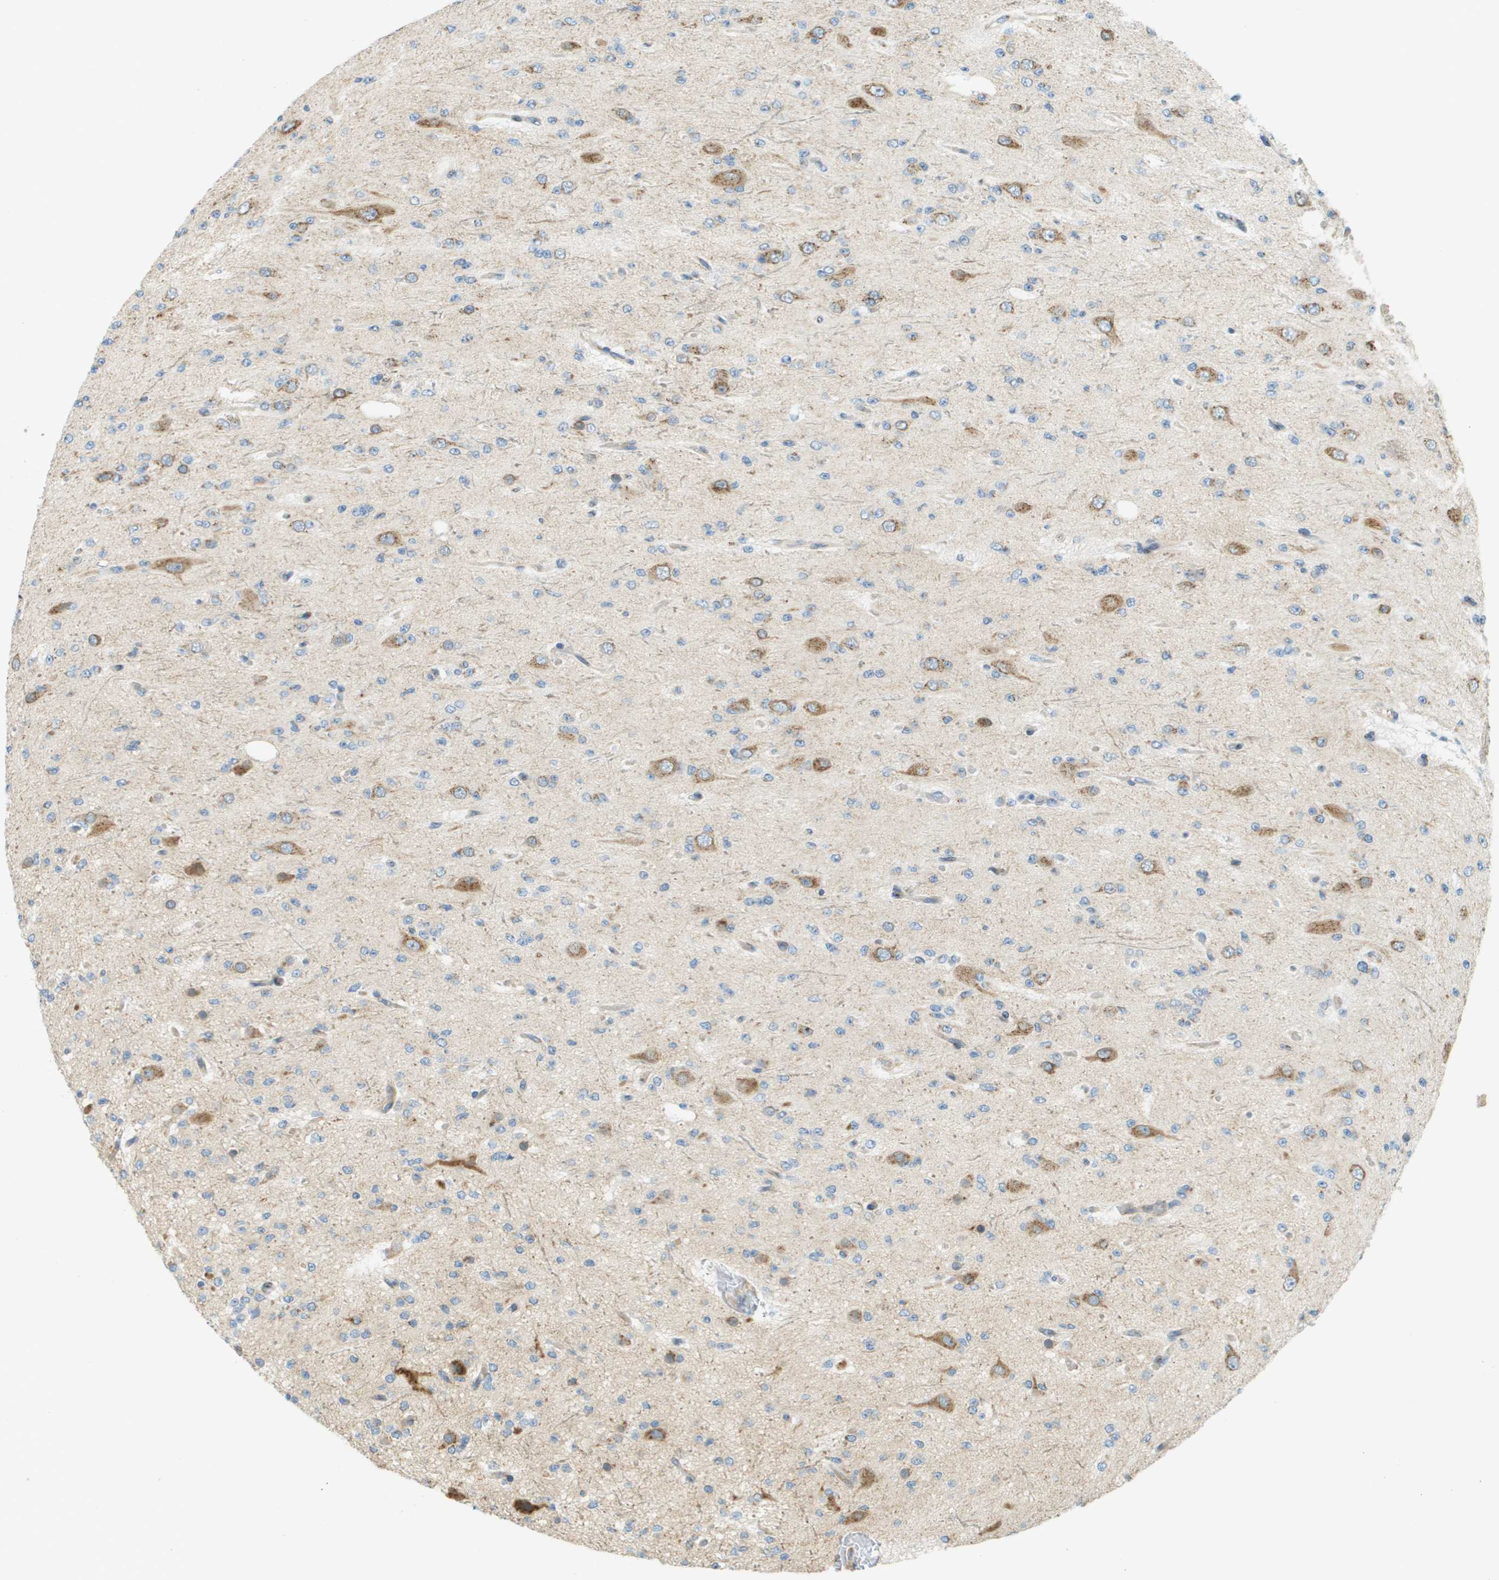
{"staining": {"intensity": "negative", "quantity": "none", "location": "none"}, "tissue": "glioma", "cell_type": "Tumor cells", "image_type": "cancer", "snomed": [{"axis": "morphology", "description": "Glioma, malignant, Low grade"}, {"axis": "topography", "description": "Brain"}], "caption": "Tumor cells show no significant protein positivity in low-grade glioma (malignant).", "gene": "ACBD3", "patient": {"sex": "male", "age": 38}}